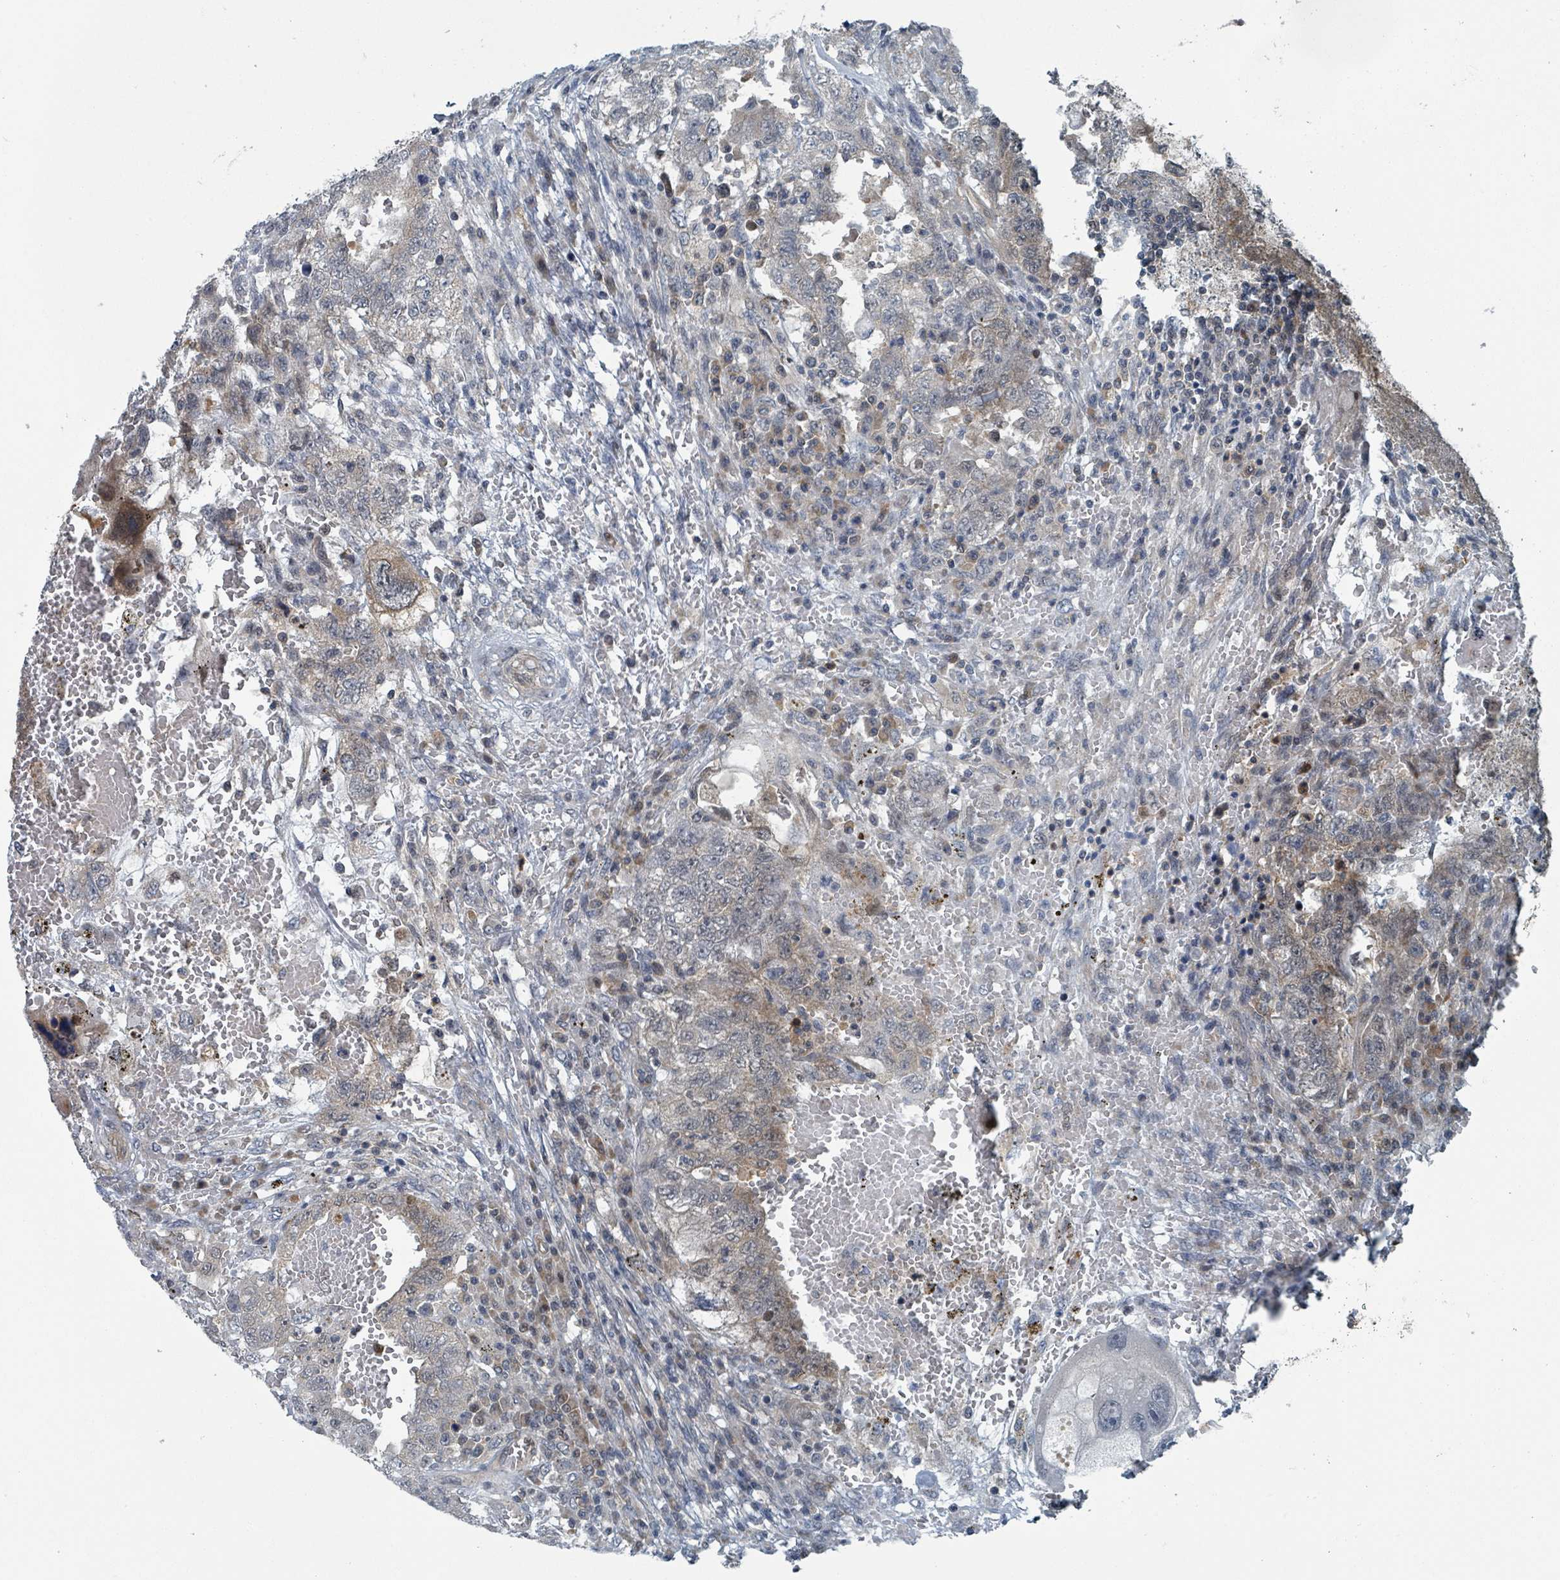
{"staining": {"intensity": "moderate", "quantity": "25%-75%", "location": "cytoplasmic/membranous,nuclear"}, "tissue": "testis cancer", "cell_type": "Tumor cells", "image_type": "cancer", "snomed": [{"axis": "morphology", "description": "Carcinoma, Embryonal, NOS"}, {"axis": "topography", "description": "Testis"}], "caption": "Human testis cancer (embryonal carcinoma) stained for a protein (brown) exhibits moderate cytoplasmic/membranous and nuclear positive positivity in about 25%-75% of tumor cells.", "gene": "GOLGA7", "patient": {"sex": "male", "age": 26}}